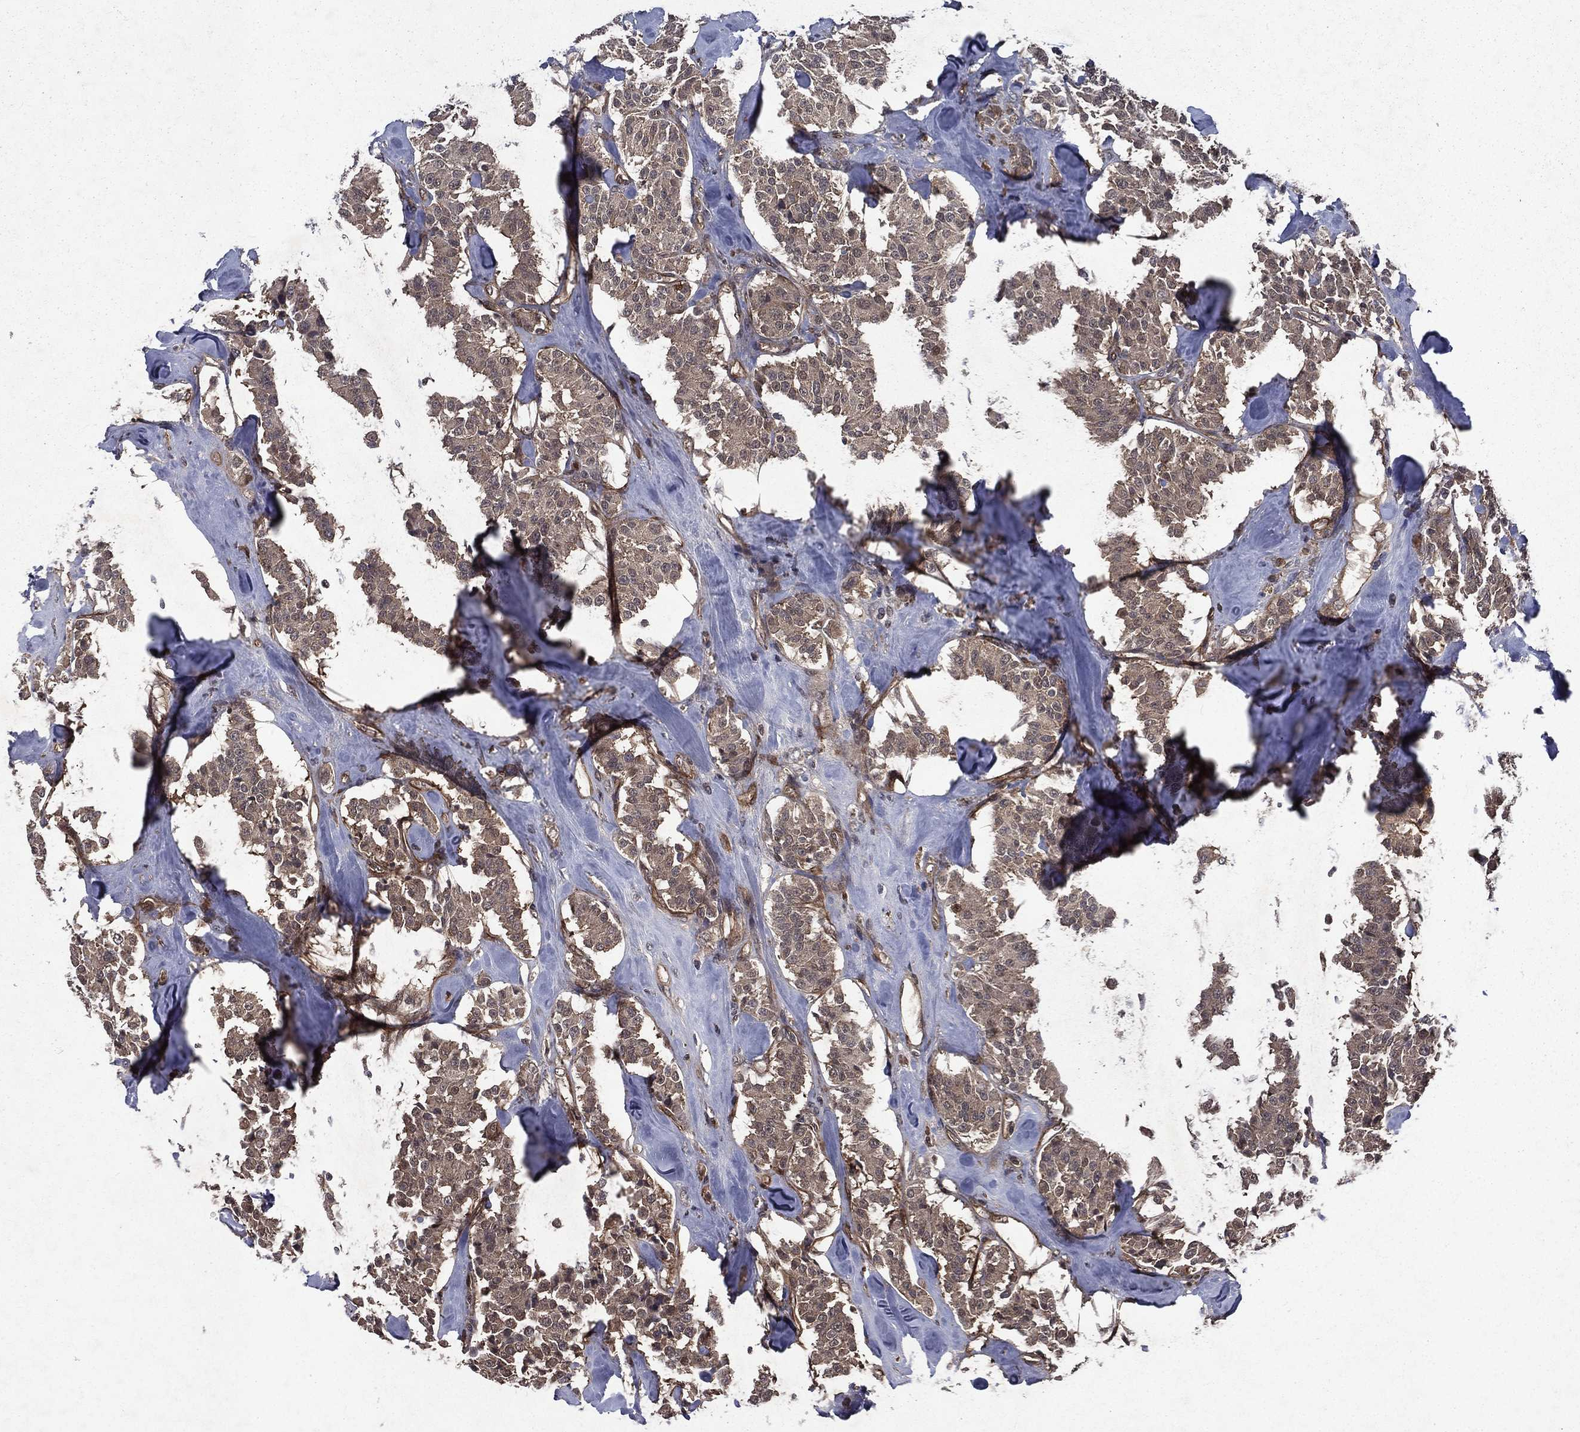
{"staining": {"intensity": "strong", "quantity": "<25%", "location": "cytoplasmic/membranous,nuclear"}, "tissue": "carcinoid", "cell_type": "Tumor cells", "image_type": "cancer", "snomed": [{"axis": "morphology", "description": "Carcinoid, malignant, NOS"}, {"axis": "topography", "description": "Pancreas"}], "caption": "Malignant carcinoid stained with IHC shows strong cytoplasmic/membranous and nuclear staining in about <25% of tumor cells. (DAB (3,3'-diaminobenzidine) = brown stain, brightfield microscopy at high magnification).", "gene": "FGD1", "patient": {"sex": "male", "age": 41}}